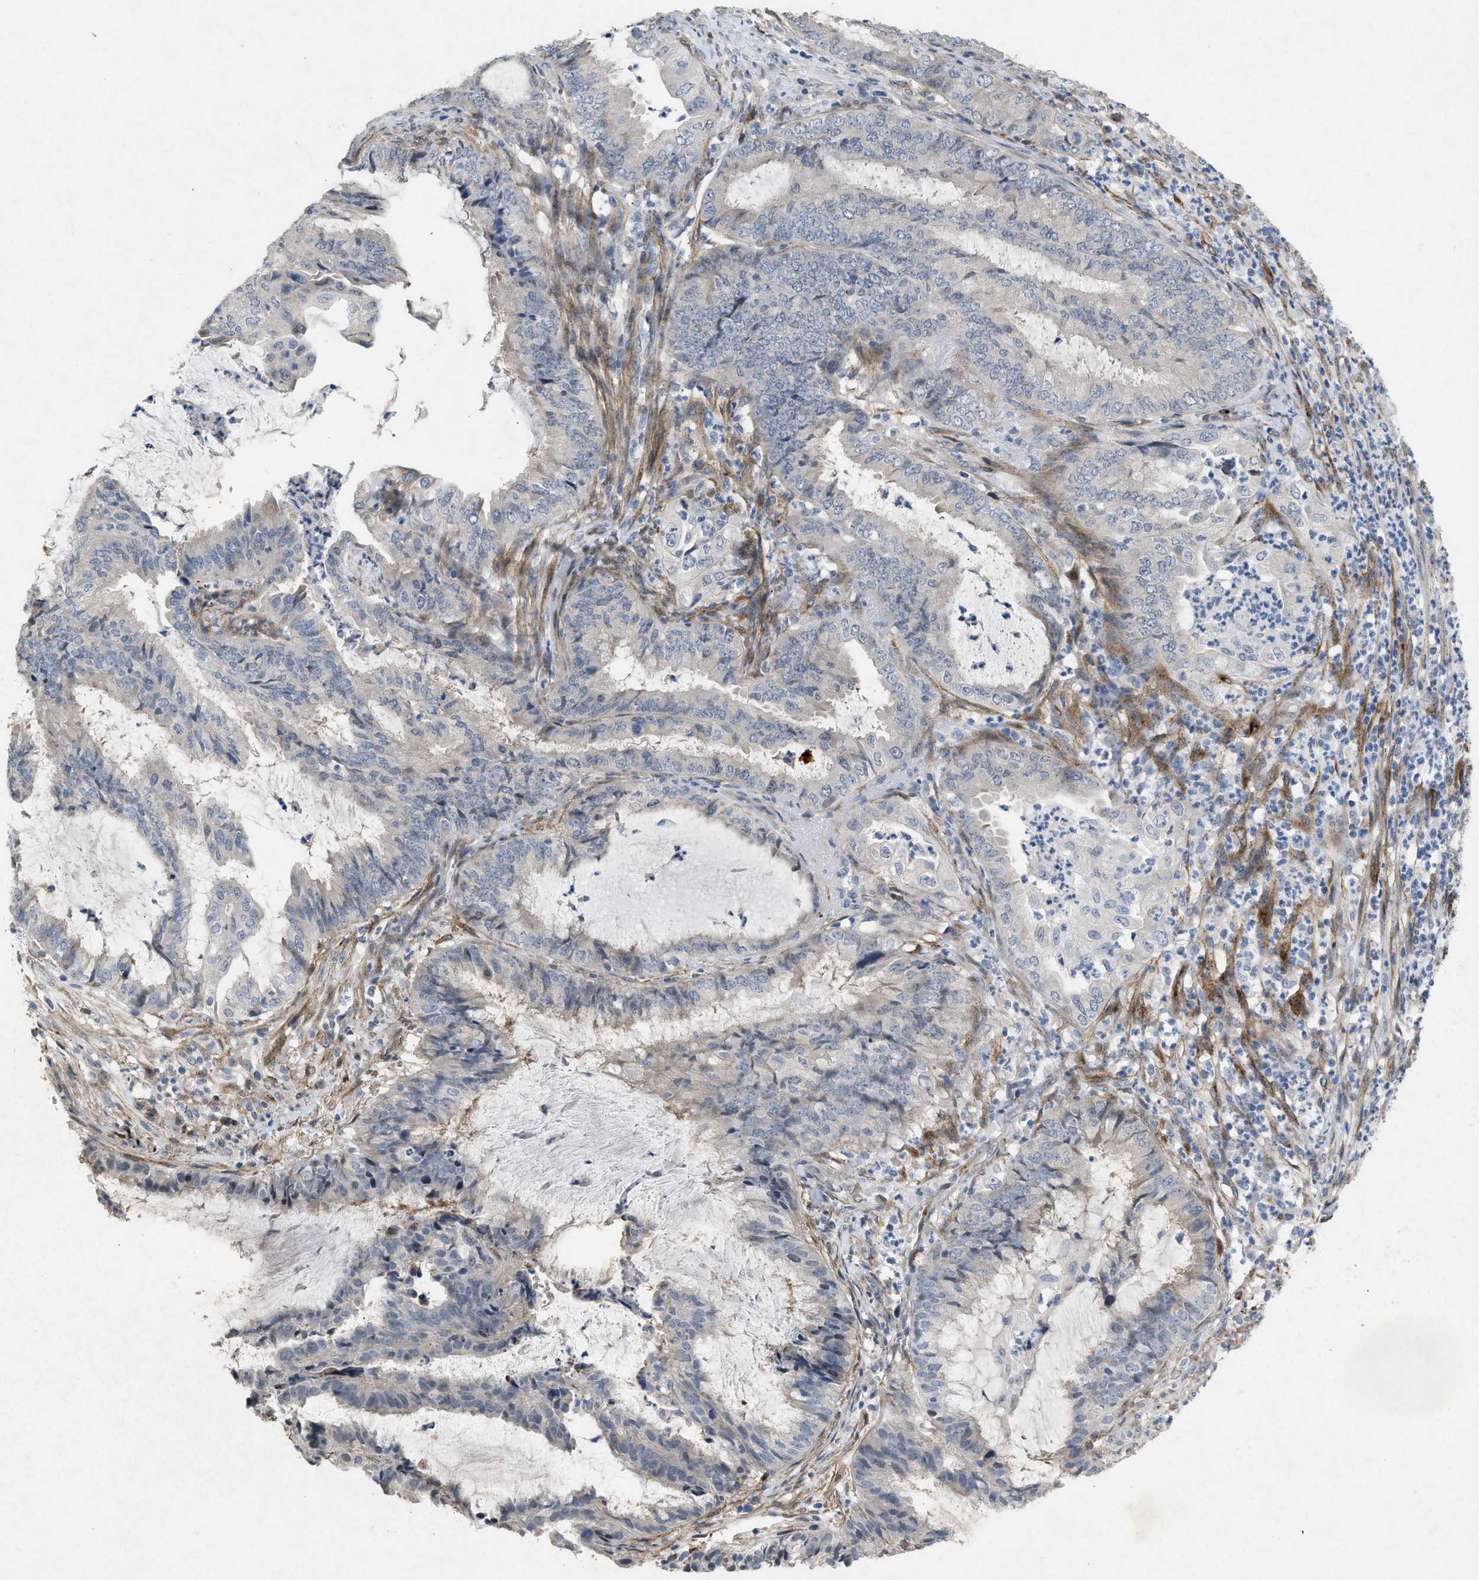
{"staining": {"intensity": "negative", "quantity": "none", "location": "none"}, "tissue": "endometrial cancer", "cell_type": "Tumor cells", "image_type": "cancer", "snomed": [{"axis": "morphology", "description": "Adenocarcinoma, NOS"}, {"axis": "topography", "description": "Endometrium"}], "caption": "Immunohistochemistry photomicrograph of neoplastic tissue: endometrial cancer (adenocarcinoma) stained with DAB demonstrates no significant protein staining in tumor cells. (DAB (3,3'-diaminobenzidine) immunohistochemistry (IHC) with hematoxylin counter stain).", "gene": "PDGFRA", "patient": {"sex": "female", "age": 51}}